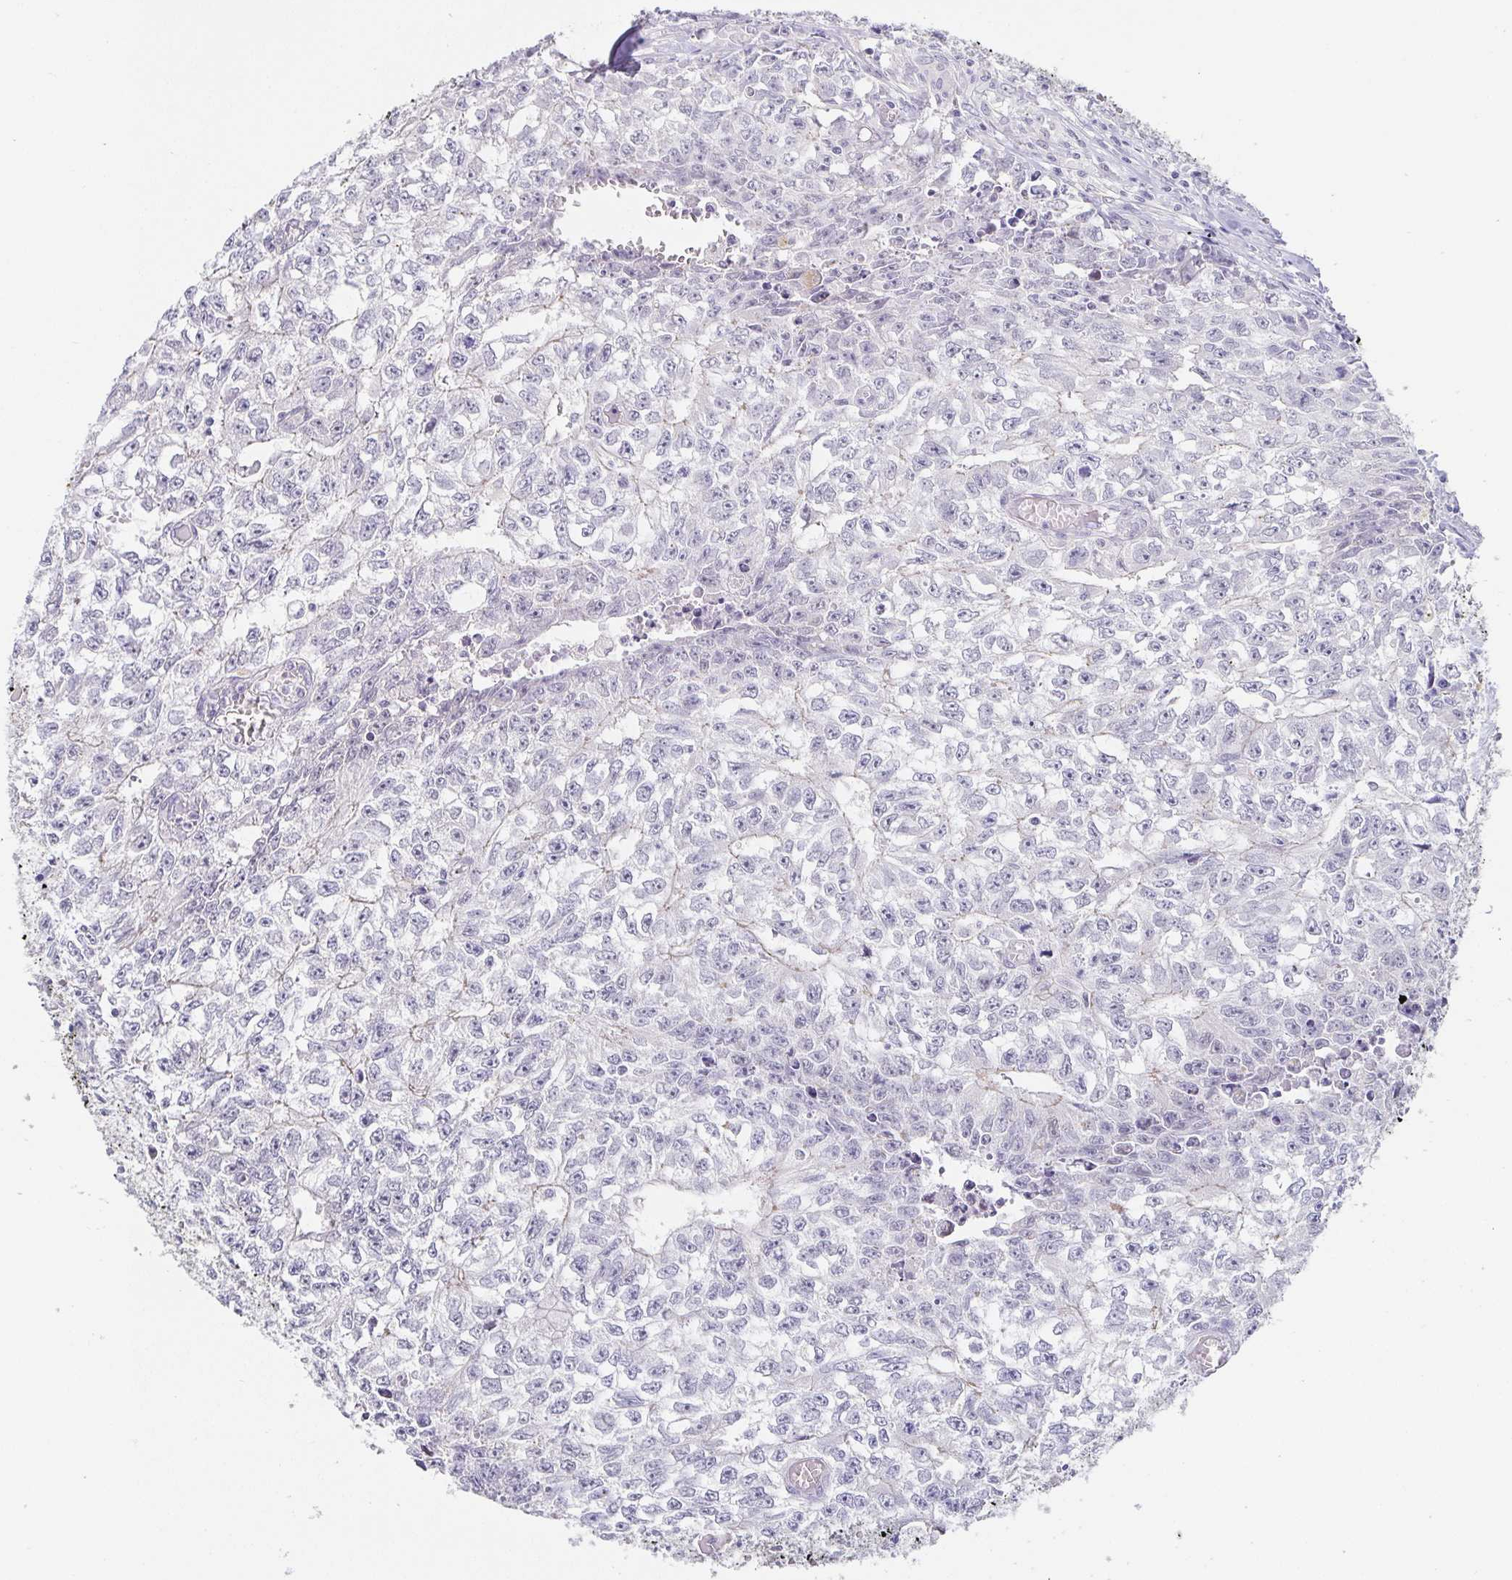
{"staining": {"intensity": "negative", "quantity": "none", "location": "none"}, "tissue": "testis cancer", "cell_type": "Tumor cells", "image_type": "cancer", "snomed": [{"axis": "morphology", "description": "Carcinoma, Embryonal, NOS"}, {"axis": "morphology", "description": "Teratoma, malignant, NOS"}, {"axis": "topography", "description": "Testis"}], "caption": "Immunohistochemistry (IHC) of human testis embryonal carcinoma reveals no staining in tumor cells.", "gene": "PDX1", "patient": {"sex": "male", "age": 24}}